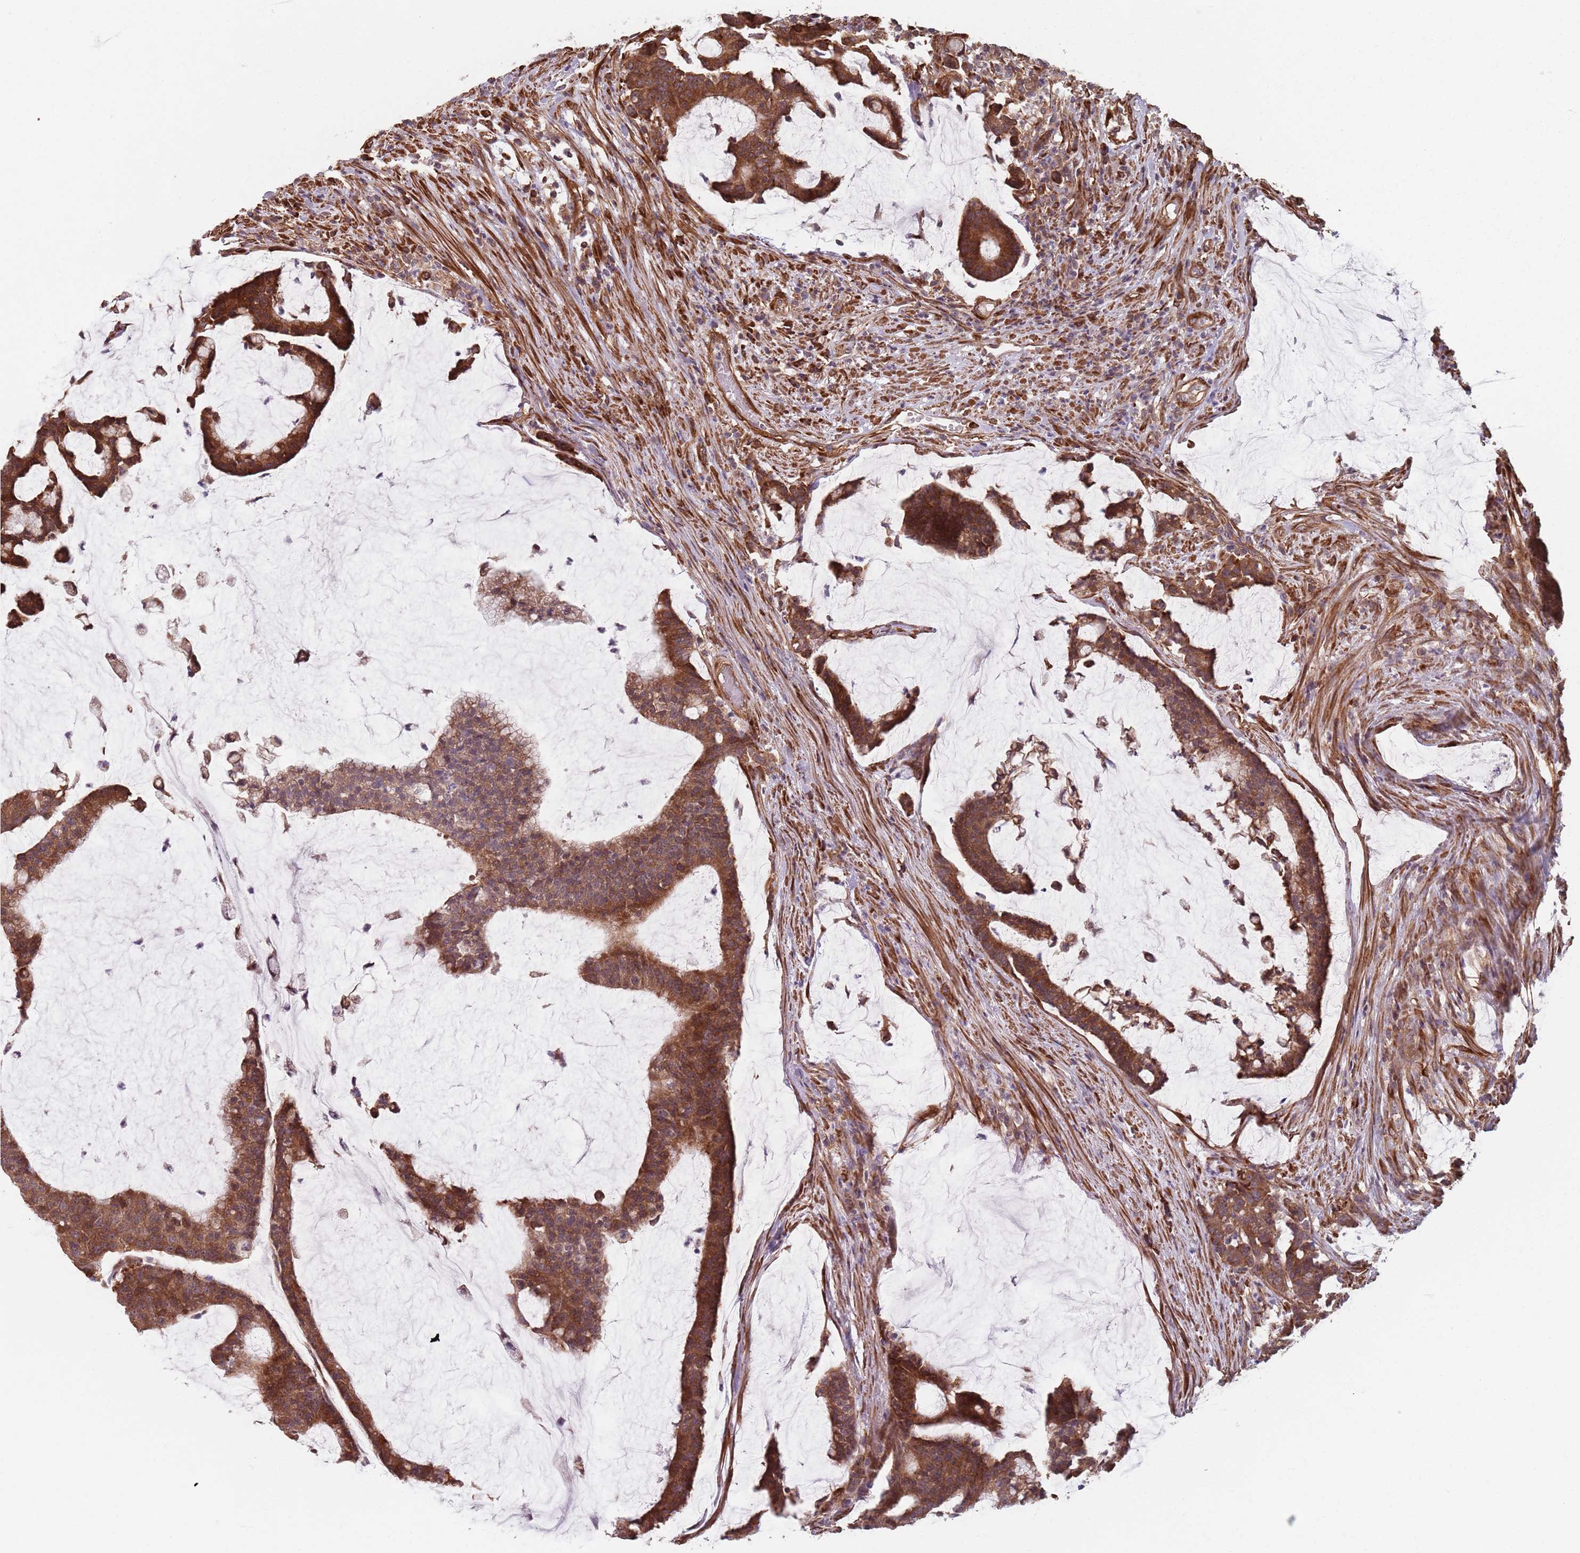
{"staining": {"intensity": "moderate", "quantity": ">75%", "location": "cytoplasmic/membranous"}, "tissue": "colorectal cancer", "cell_type": "Tumor cells", "image_type": "cancer", "snomed": [{"axis": "morphology", "description": "Adenocarcinoma, NOS"}, {"axis": "topography", "description": "Colon"}], "caption": "Immunohistochemical staining of human colorectal cancer reveals moderate cytoplasmic/membranous protein positivity in about >75% of tumor cells.", "gene": "NOTCH3", "patient": {"sex": "female", "age": 84}}